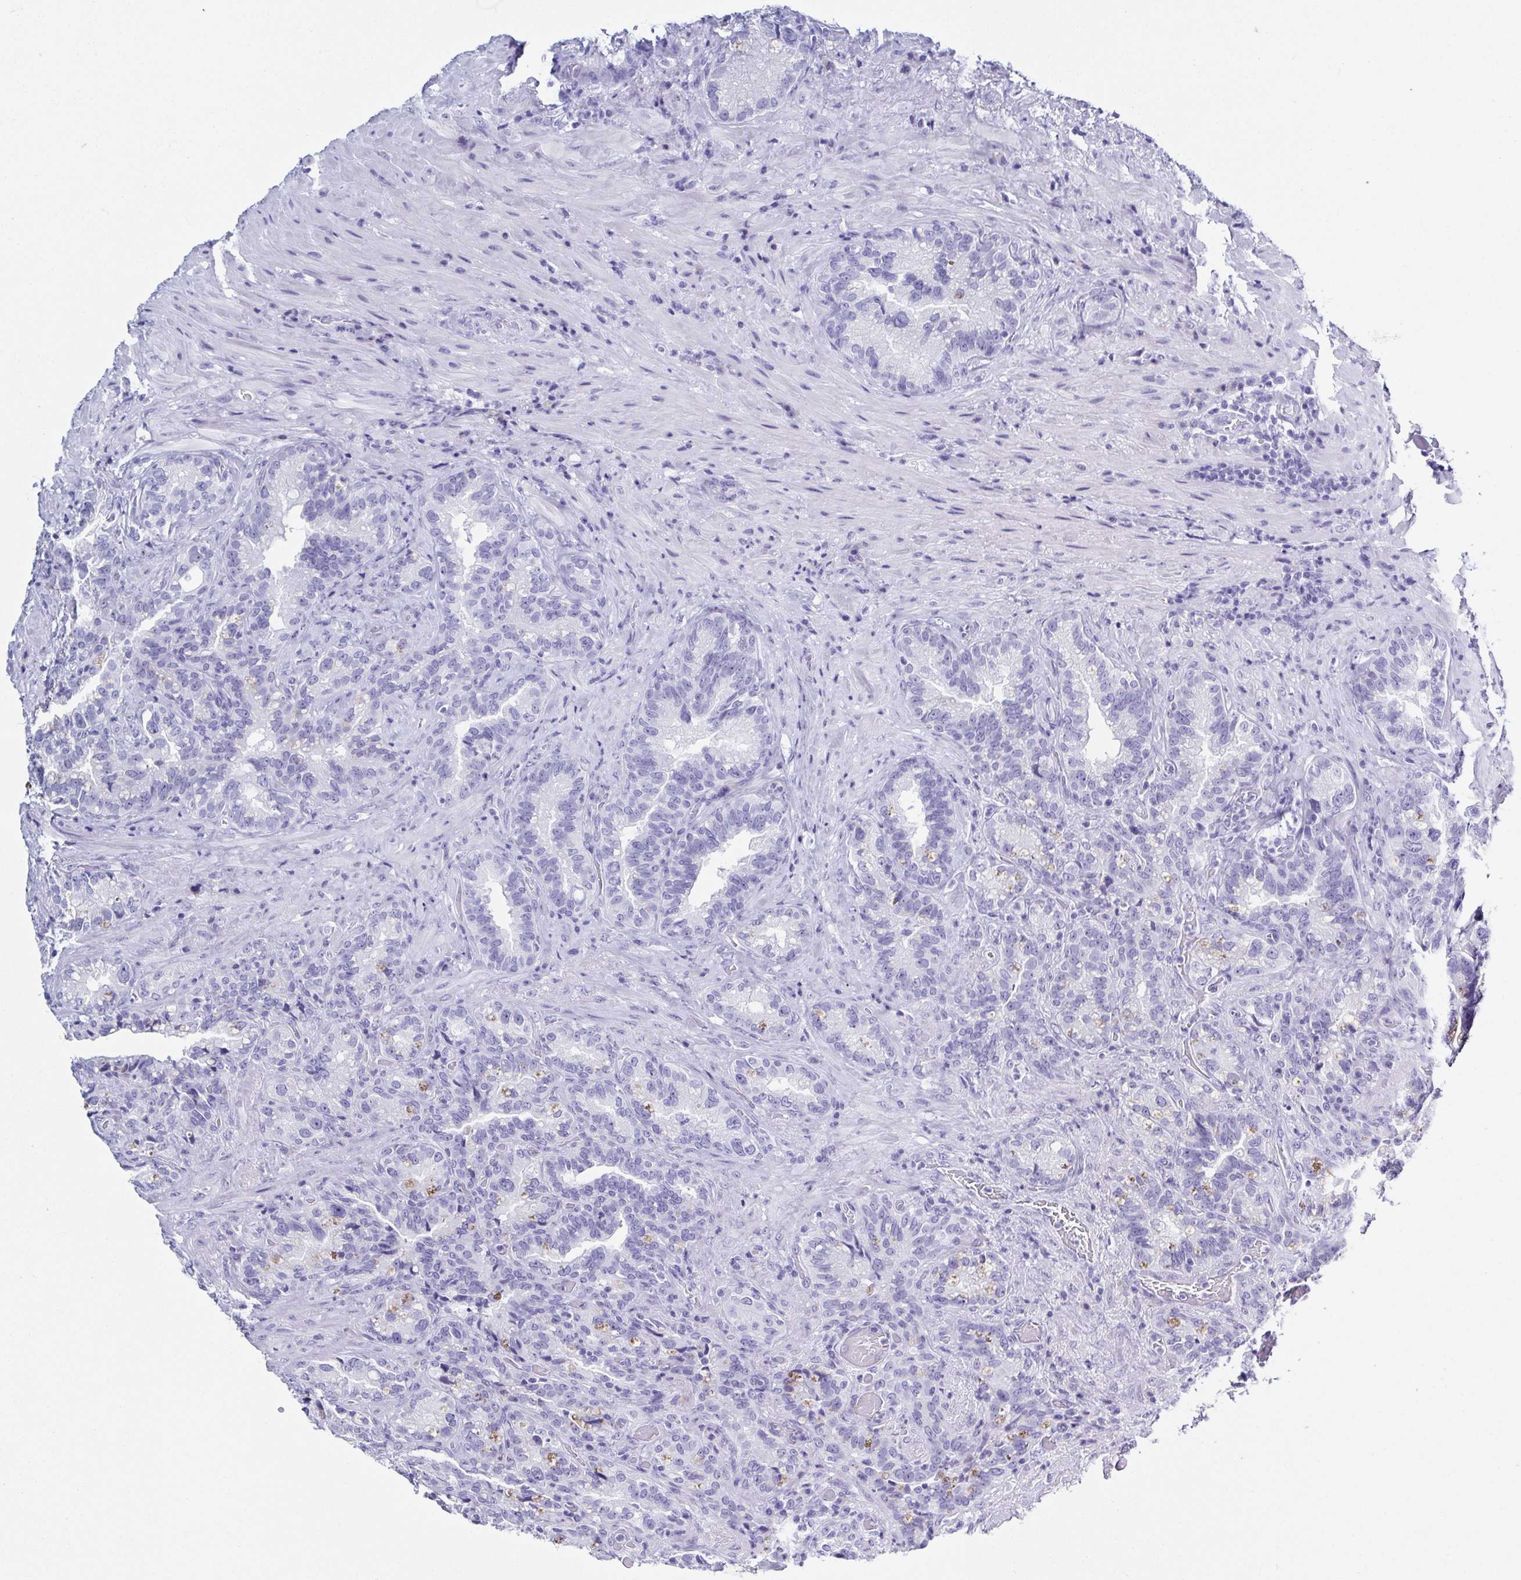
{"staining": {"intensity": "negative", "quantity": "none", "location": "none"}, "tissue": "seminal vesicle", "cell_type": "Glandular cells", "image_type": "normal", "snomed": [{"axis": "morphology", "description": "Normal tissue, NOS"}, {"axis": "topography", "description": "Seminal veicle"}], "caption": "Immunohistochemical staining of benign seminal vesicle demonstrates no significant positivity in glandular cells.", "gene": "TNNT2", "patient": {"sex": "male", "age": 68}}